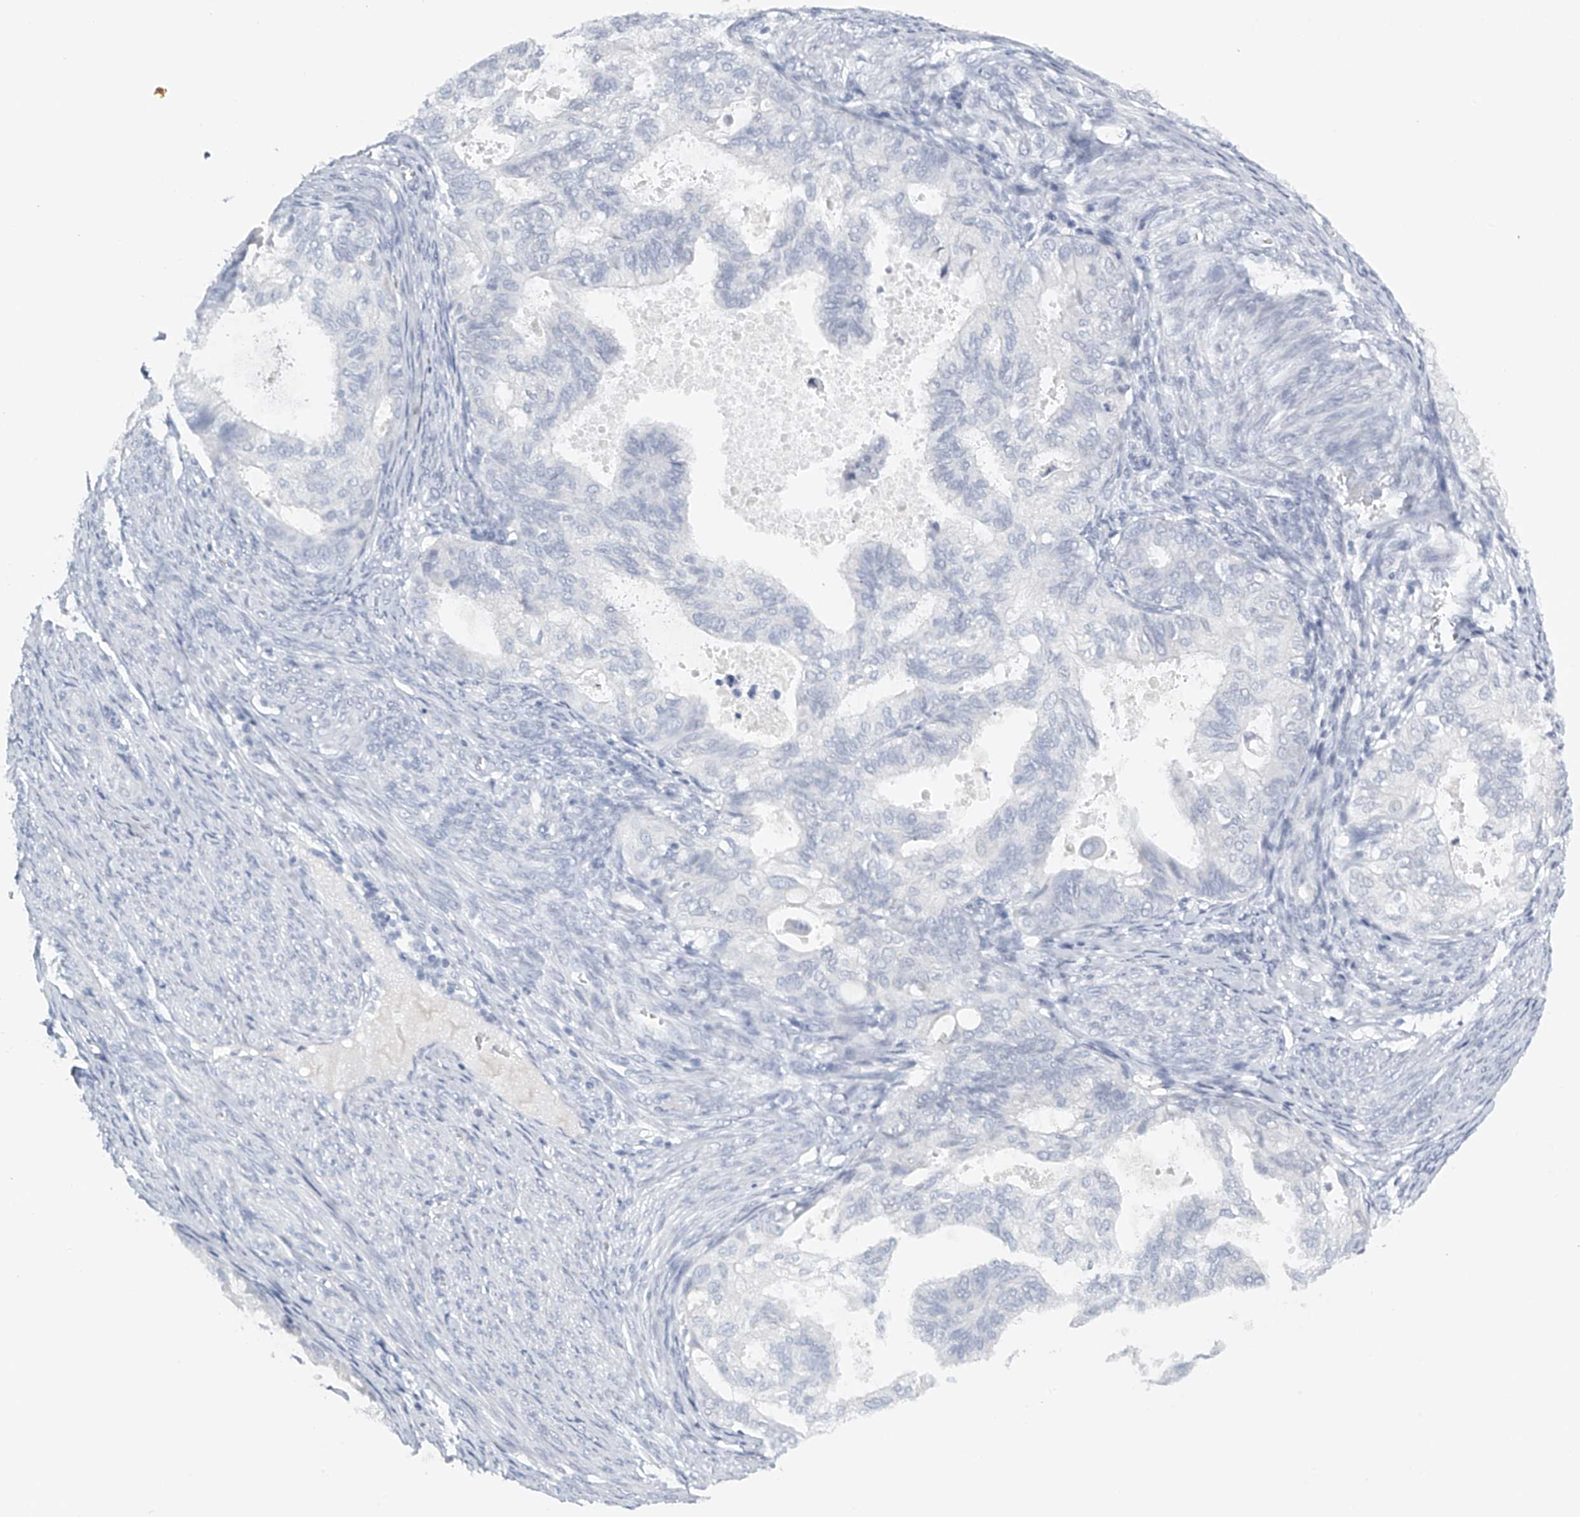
{"staining": {"intensity": "negative", "quantity": "none", "location": "none"}, "tissue": "cervical cancer", "cell_type": "Tumor cells", "image_type": "cancer", "snomed": [{"axis": "morphology", "description": "Normal tissue, NOS"}, {"axis": "morphology", "description": "Adenocarcinoma, NOS"}, {"axis": "topography", "description": "Cervix"}, {"axis": "topography", "description": "Endometrium"}], "caption": "The photomicrograph reveals no significant staining in tumor cells of adenocarcinoma (cervical).", "gene": "FAT2", "patient": {"sex": "female", "age": 86}}